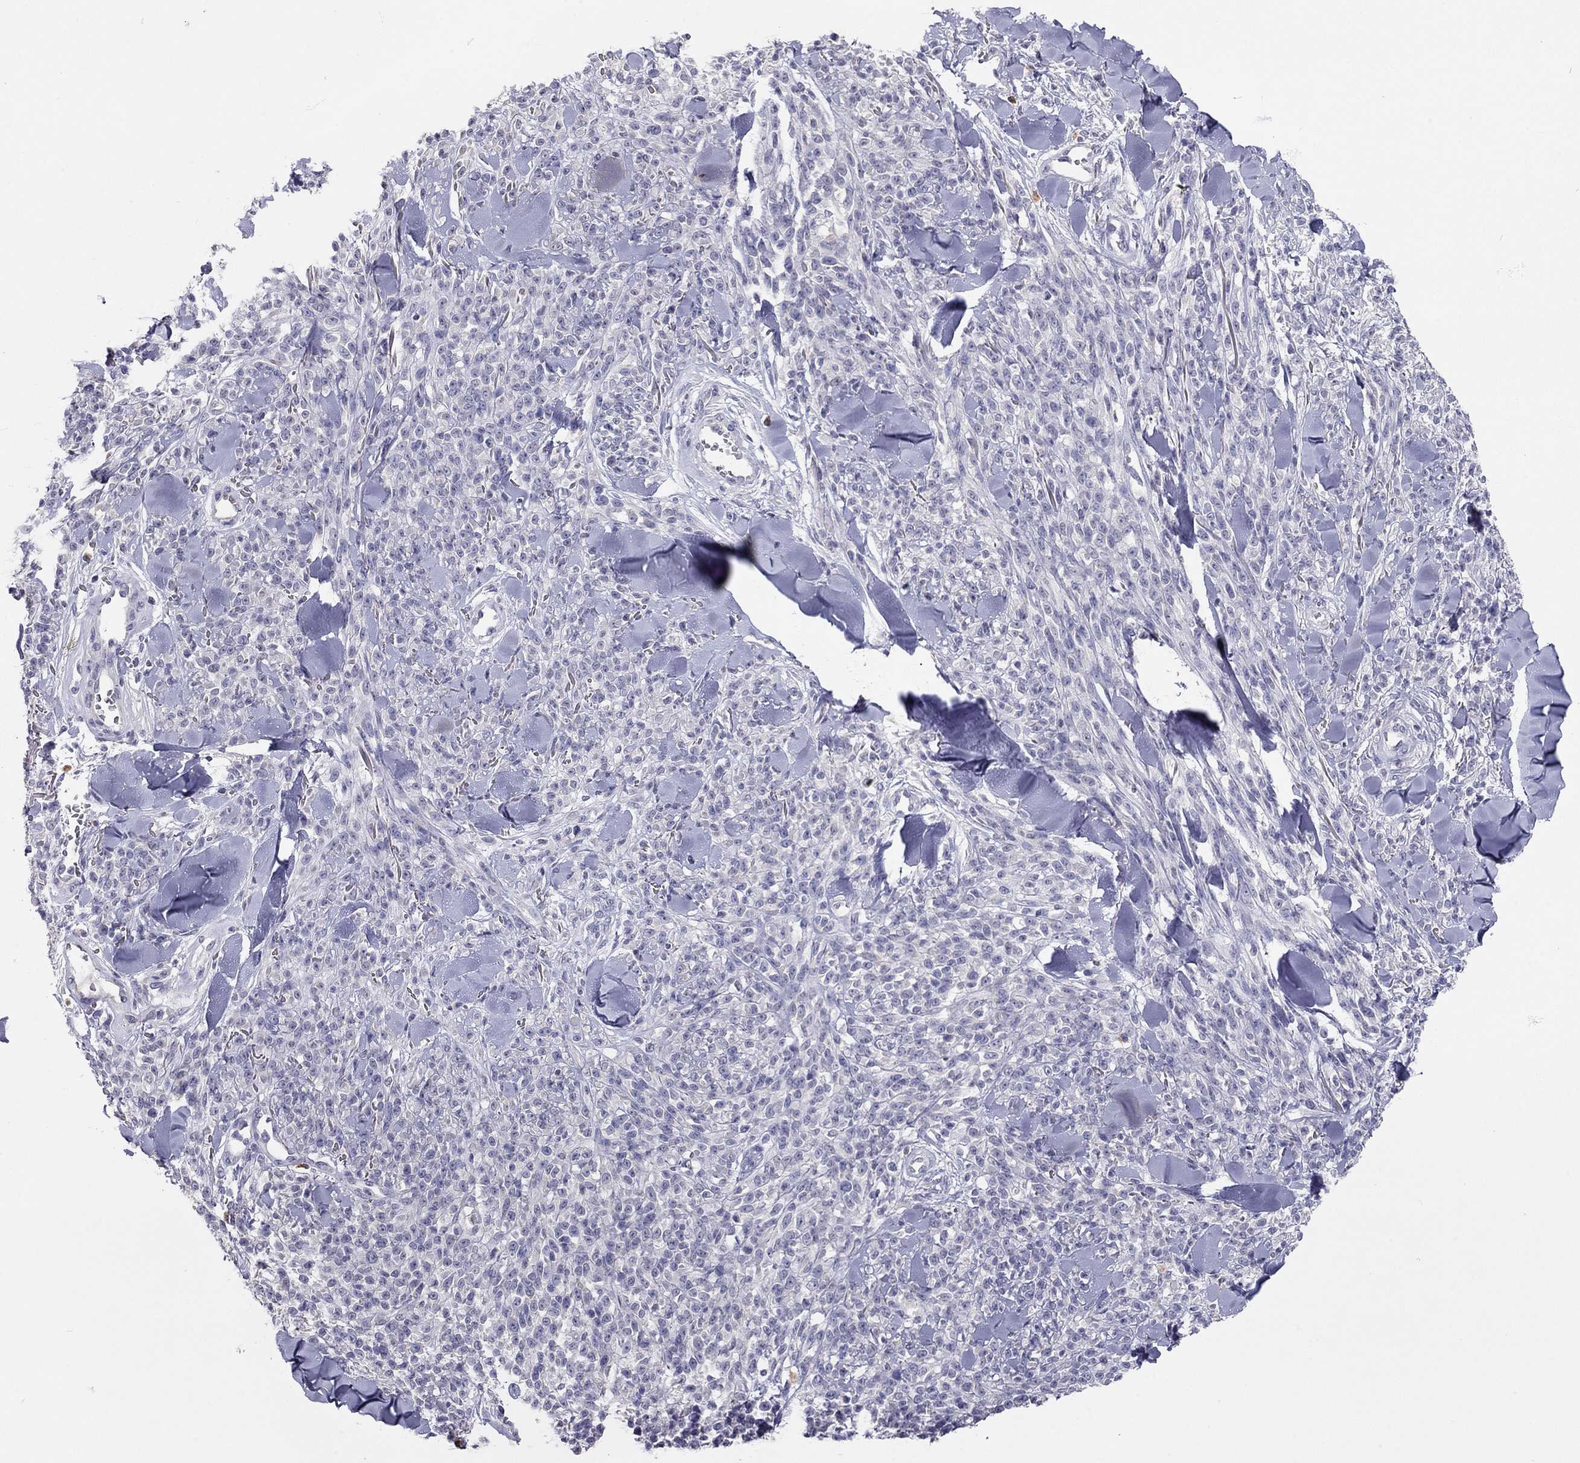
{"staining": {"intensity": "negative", "quantity": "none", "location": "none"}, "tissue": "melanoma", "cell_type": "Tumor cells", "image_type": "cancer", "snomed": [{"axis": "morphology", "description": "Malignant melanoma, NOS"}, {"axis": "topography", "description": "Skin"}, {"axis": "topography", "description": "Skin of trunk"}], "caption": "IHC histopathology image of neoplastic tissue: melanoma stained with DAB shows no significant protein staining in tumor cells.", "gene": "SCARB1", "patient": {"sex": "male", "age": 74}}